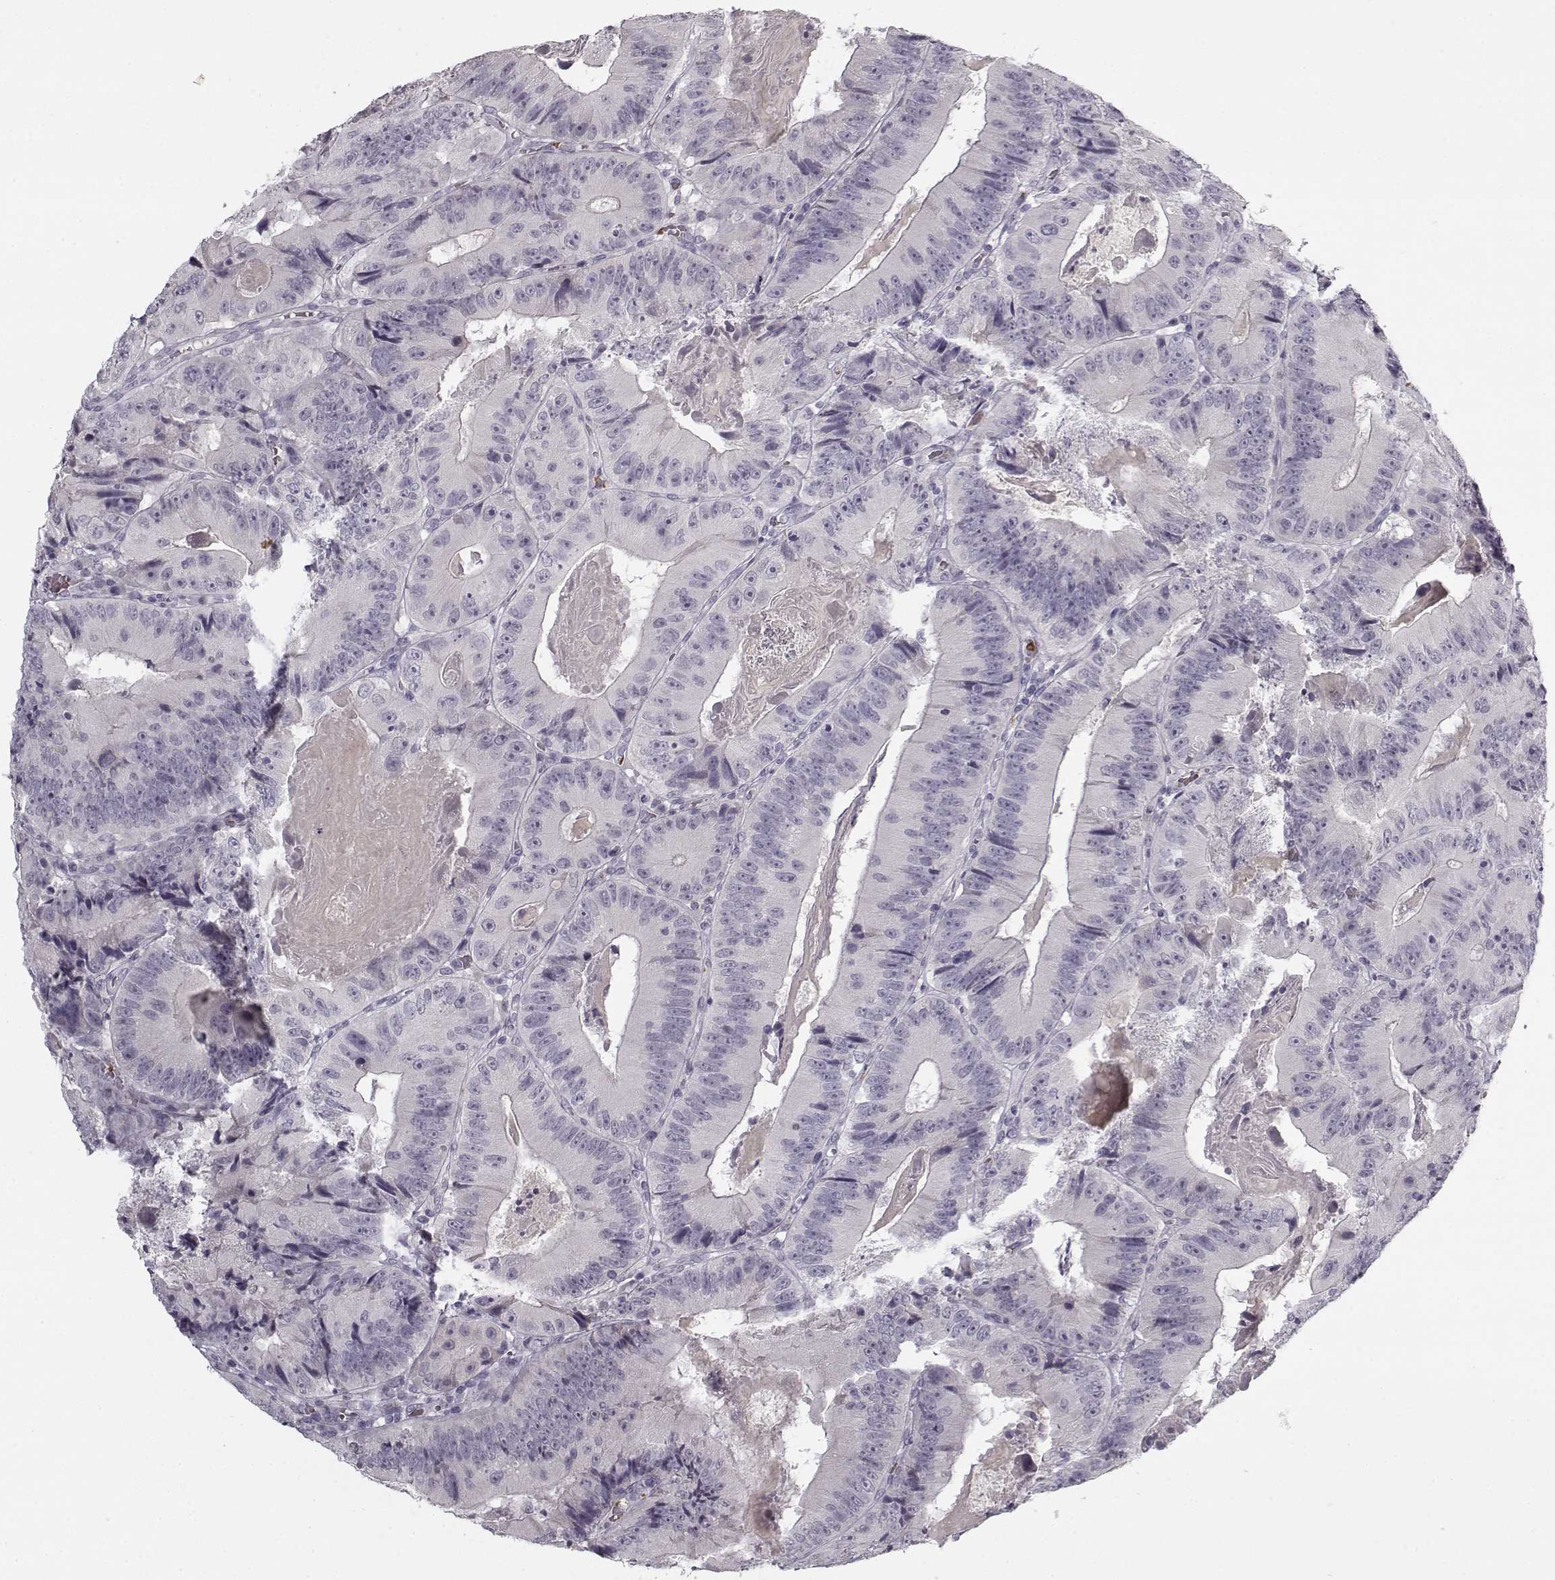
{"staining": {"intensity": "negative", "quantity": "none", "location": "none"}, "tissue": "colorectal cancer", "cell_type": "Tumor cells", "image_type": "cancer", "snomed": [{"axis": "morphology", "description": "Adenocarcinoma, NOS"}, {"axis": "topography", "description": "Colon"}], "caption": "Human colorectal cancer (adenocarcinoma) stained for a protein using IHC reveals no expression in tumor cells.", "gene": "SNCA", "patient": {"sex": "female", "age": 86}}